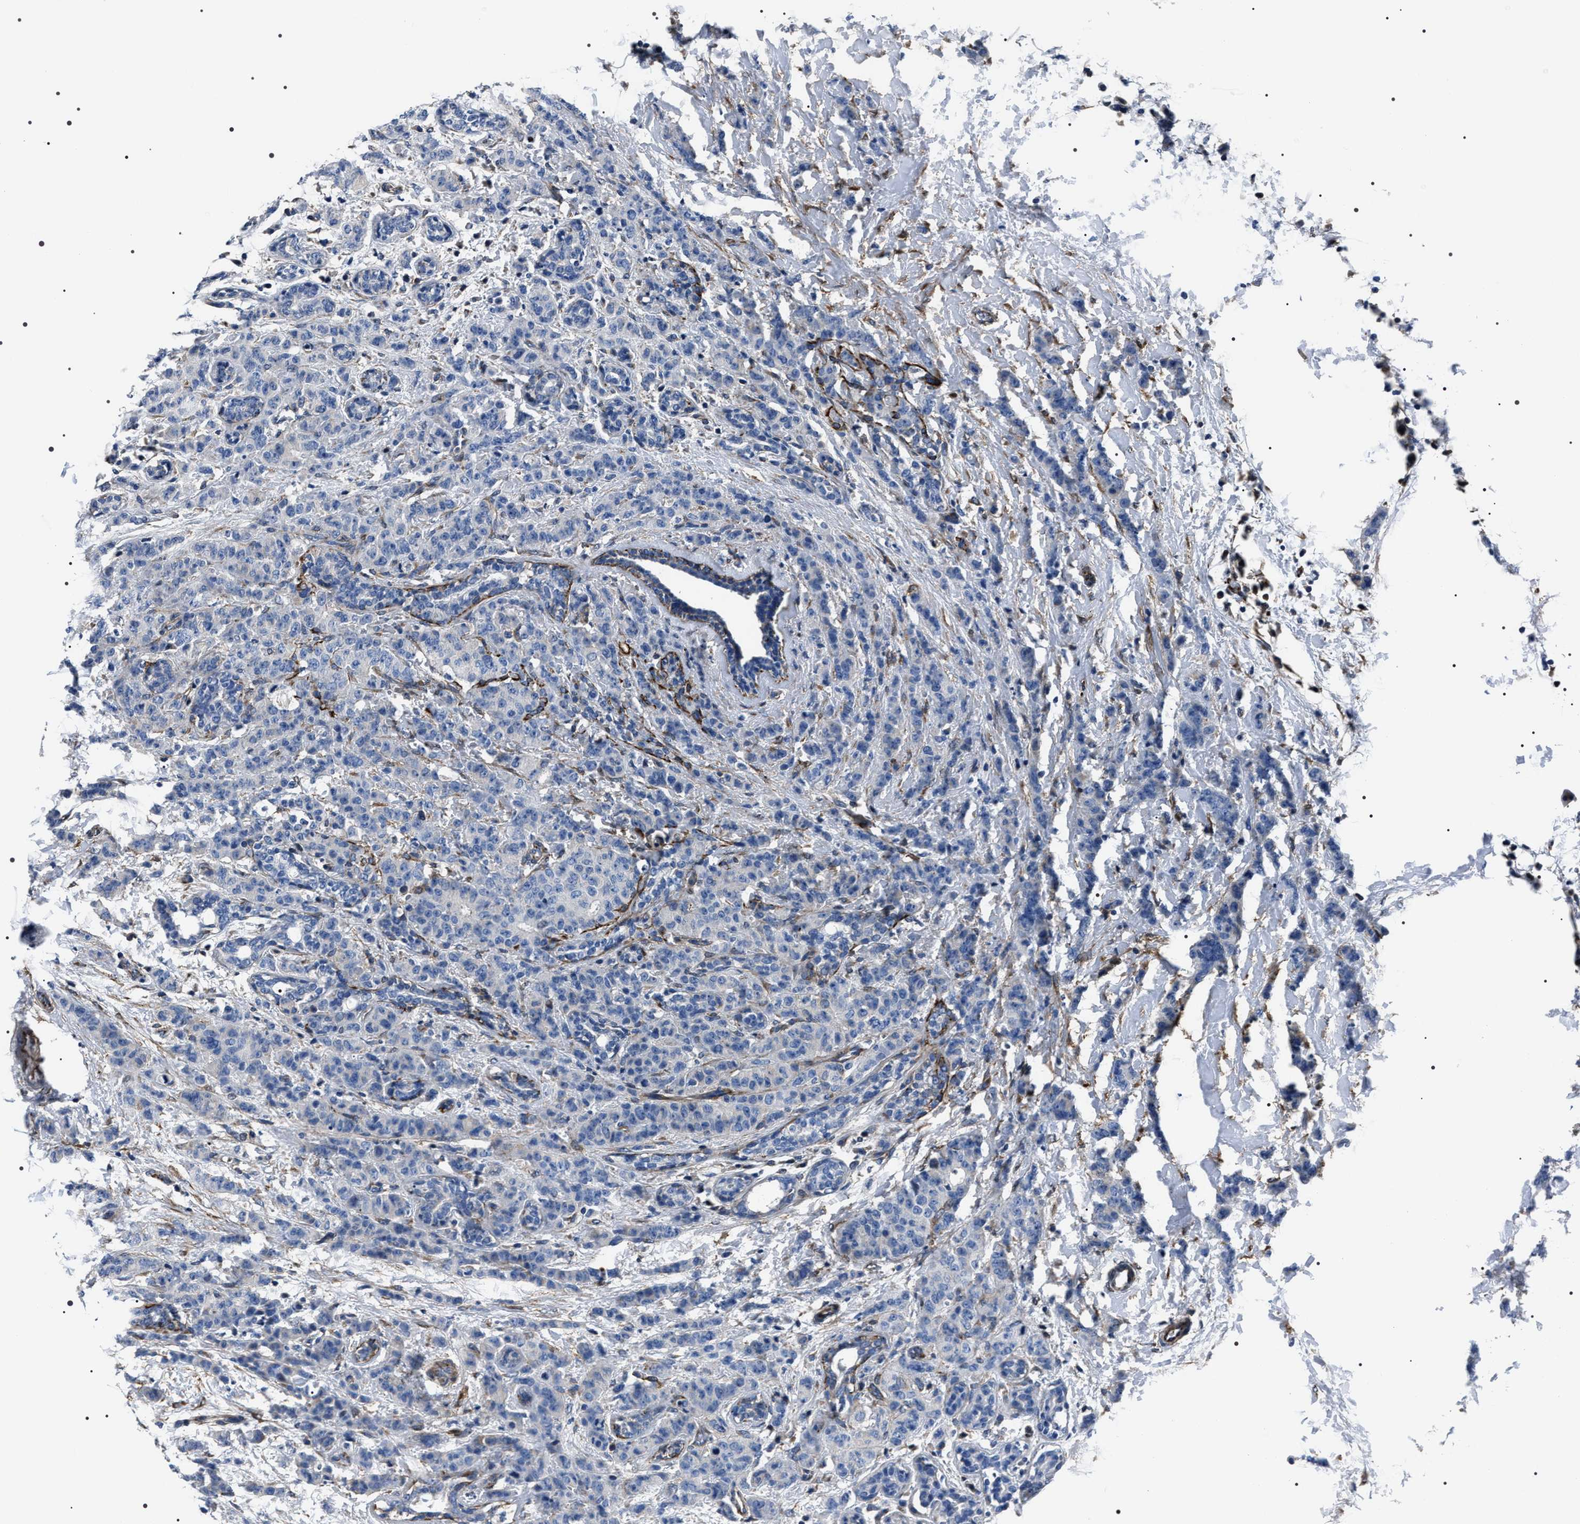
{"staining": {"intensity": "negative", "quantity": "none", "location": "none"}, "tissue": "breast cancer", "cell_type": "Tumor cells", "image_type": "cancer", "snomed": [{"axis": "morphology", "description": "Normal tissue, NOS"}, {"axis": "morphology", "description": "Duct carcinoma"}, {"axis": "topography", "description": "Breast"}], "caption": "Breast cancer (intraductal carcinoma) was stained to show a protein in brown. There is no significant positivity in tumor cells. (DAB (3,3'-diaminobenzidine) immunohistochemistry (IHC), high magnification).", "gene": "BAG2", "patient": {"sex": "female", "age": 40}}